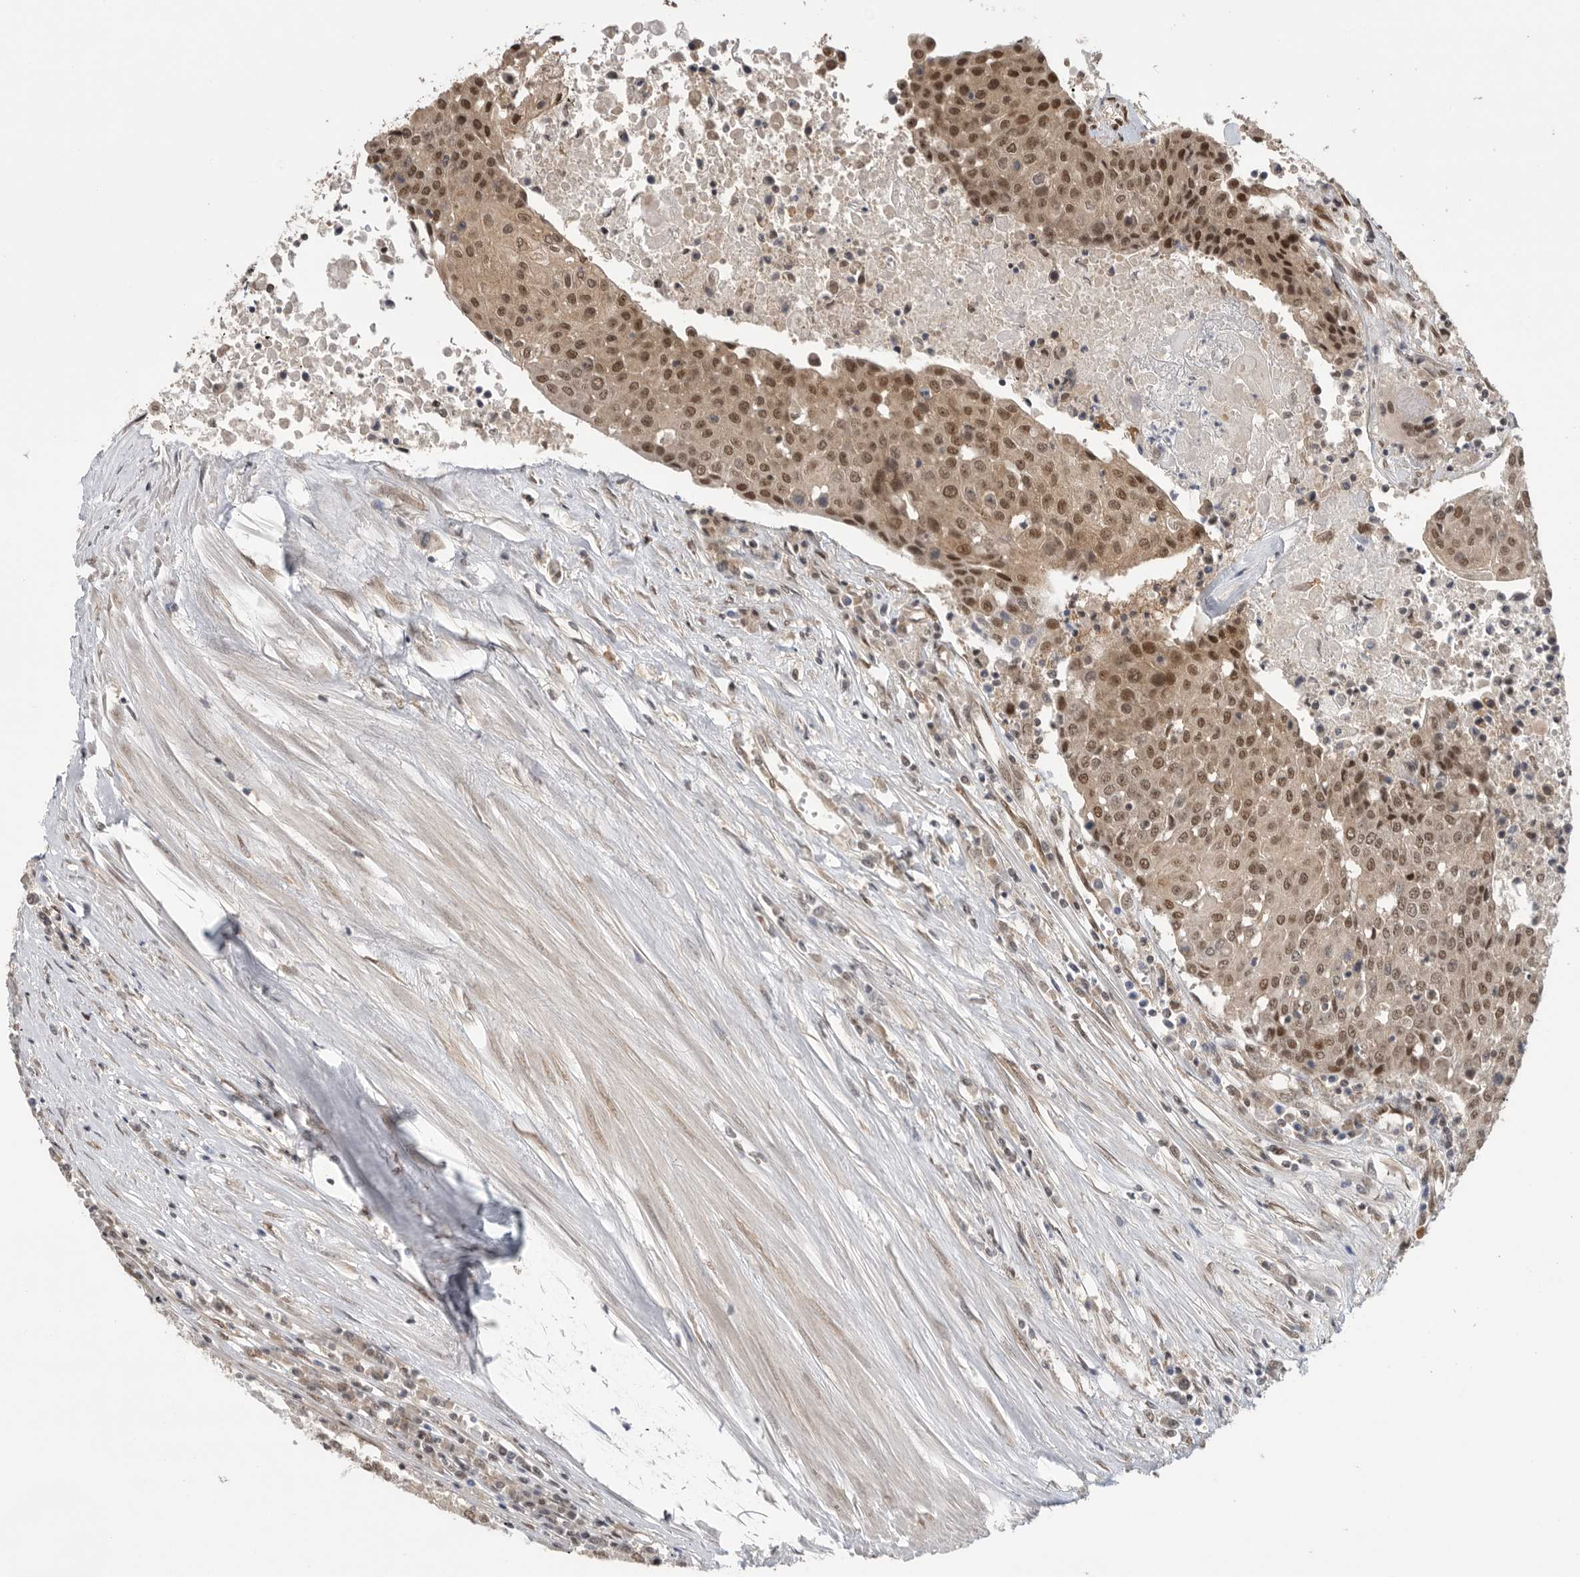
{"staining": {"intensity": "moderate", "quantity": ">75%", "location": "cytoplasmic/membranous,nuclear"}, "tissue": "urothelial cancer", "cell_type": "Tumor cells", "image_type": "cancer", "snomed": [{"axis": "morphology", "description": "Urothelial carcinoma, High grade"}, {"axis": "topography", "description": "Urinary bladder"}], "caption": "The photomicrograph displays immunohistochemical staining of urothelial cancer. There is moderate cytoplasmic/membranous and nuclear expression is identified in approximately >75% of tumor cells. Nuclei are stained in blue.", "gene": "VPS50", "patient": {"sex": "female", "age": 85}}